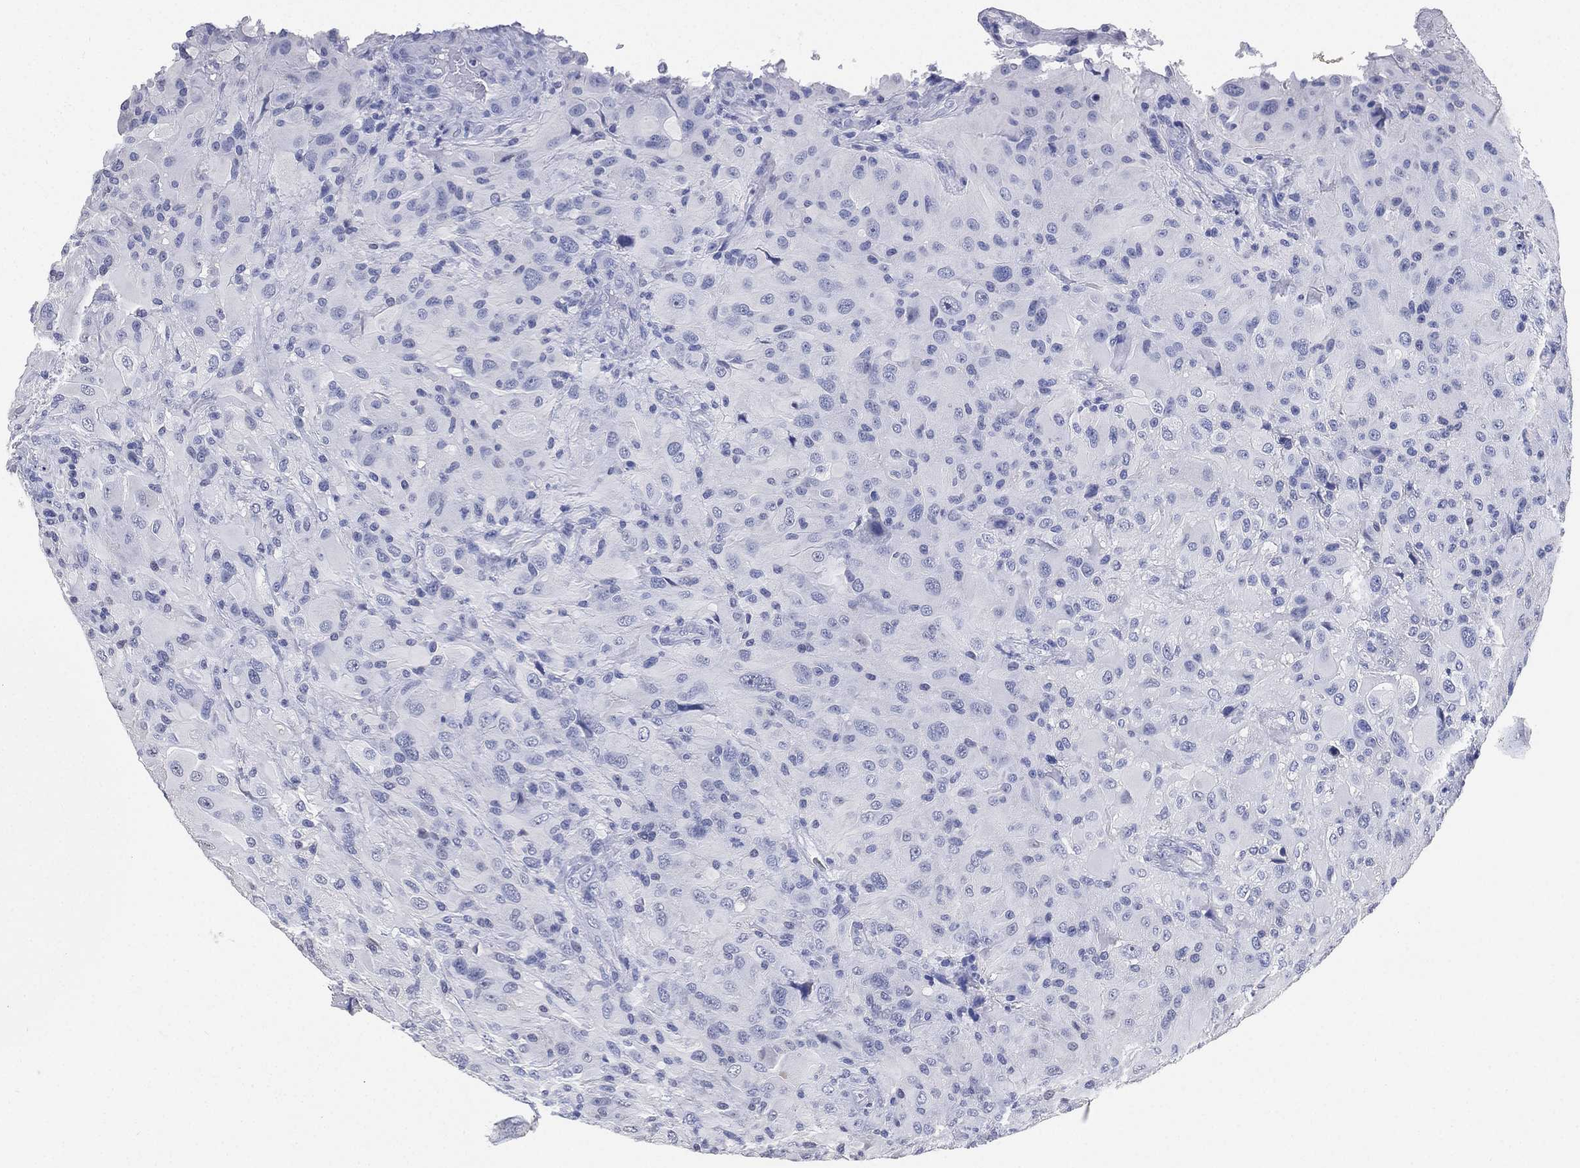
{"staining": {"intensity": "negative", "quantity": "none", "location": "none"}, "tissue": "glioma", "cell_type": "Tumor cells", "image_type": "cancer", "snomed": [{"axis": "morphology", "description": "Glioma, malignant, High grade"}, {"axis": "topography", "description": "Cerebral cortex"}], "caption": "The histopathology image shows no significant positivity in tumor cells of malignant glioma (high-grade).", "gene": "IYD", "patient": {"sex": "male", "age": 35}}